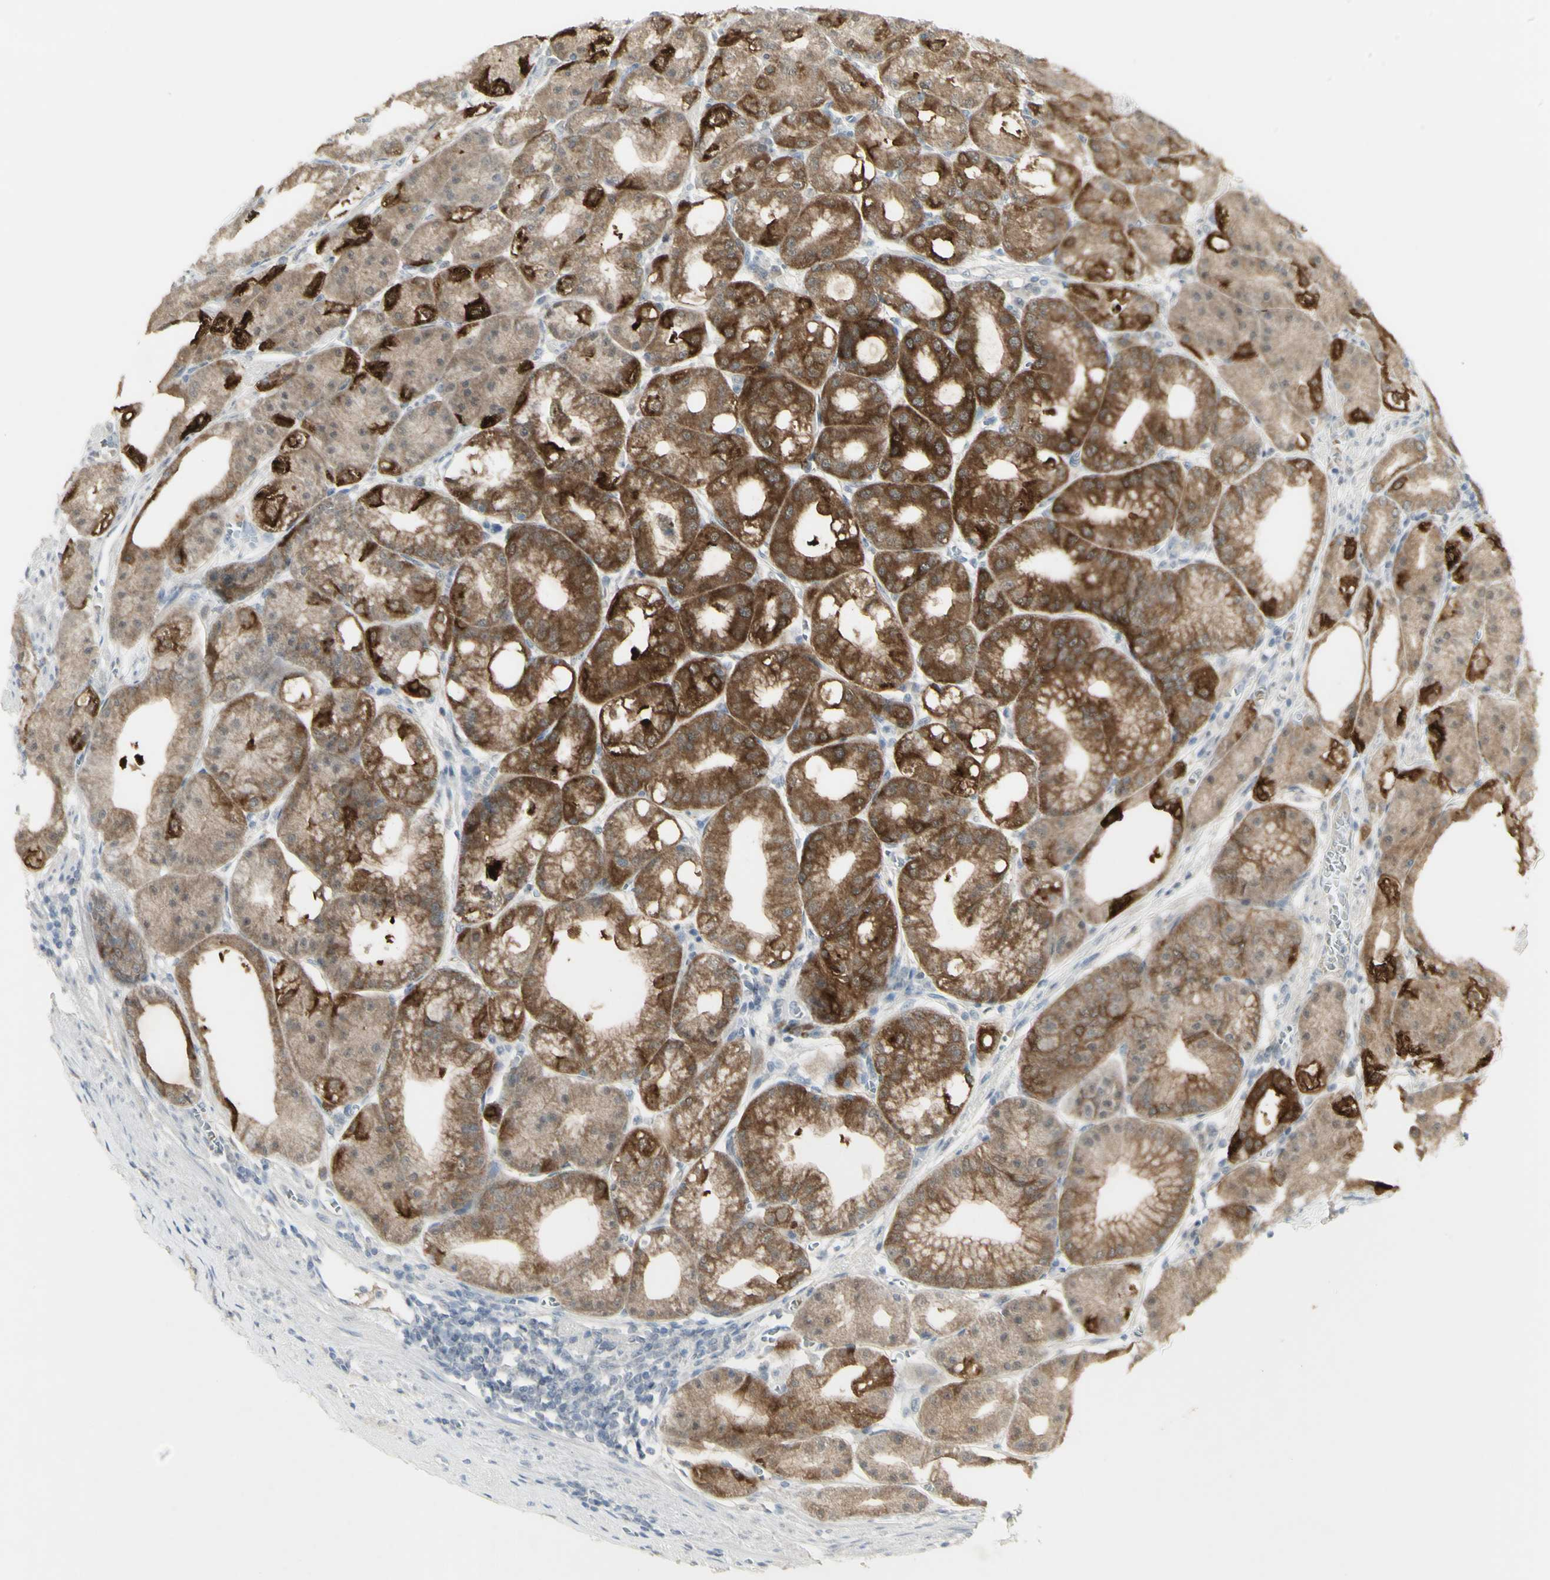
{"staining": {"intensity": "strong", "quantity": ">75%", "location": "cytoplasmic/membranous"}, "tissue": "stomach", "cell_type": "Glandular cells", "image_type": "normal", "snomed": [{"axis": "morphology", "description": "Normal tissue, NOS"}, {"axis": "topography", "description": "Stomach, lower"}], "caption": "Protein staining demonstrates strong cytoplasmic/membranous positivity in about >75% of glandular cells in unremarkable stomach.", "gene": "C1orf116", "patient": {"sex": "male", "age": 71}}